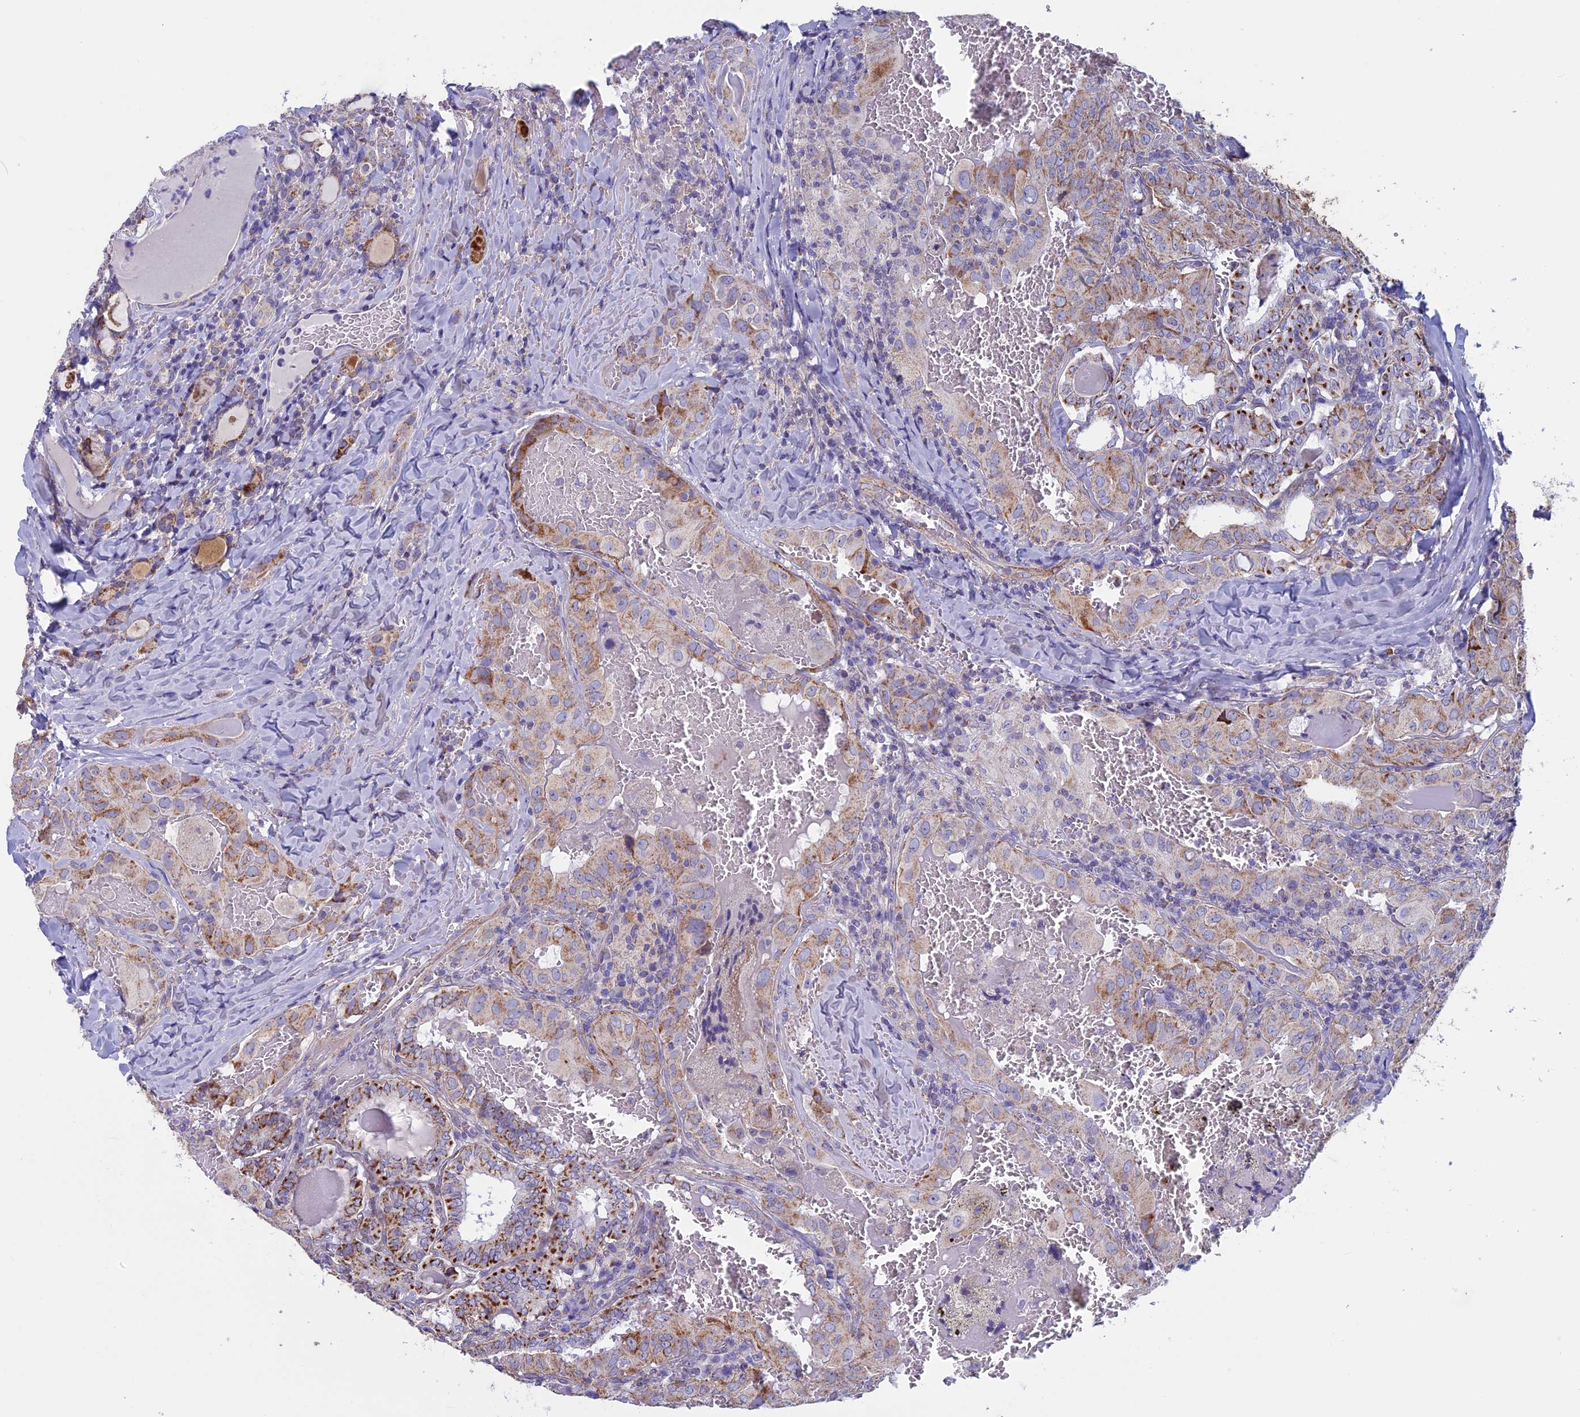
{"staining": {"intensity": "strong", "quantity": "25%-75%", "location": "cytoplasmic/membranous"}, "tissue": "thyroid cancer", "cell_type": "Tumor cells", "image_type": "cancer", "snomed": [{"axis": "morphology", "description": "Papillary adenocarcinoma, NOS"}, {"axis": "topography", "description": "Thyroid gland"}], "caption": "Thyroid cancer (papillary adenocarcinoma) stained with IHC shows strong cytoplasmic/membranous positivity in about 25%-75% of tumor cells.", "gene": "MFSD12", "patient": {"sex": "female", "age": 72}}